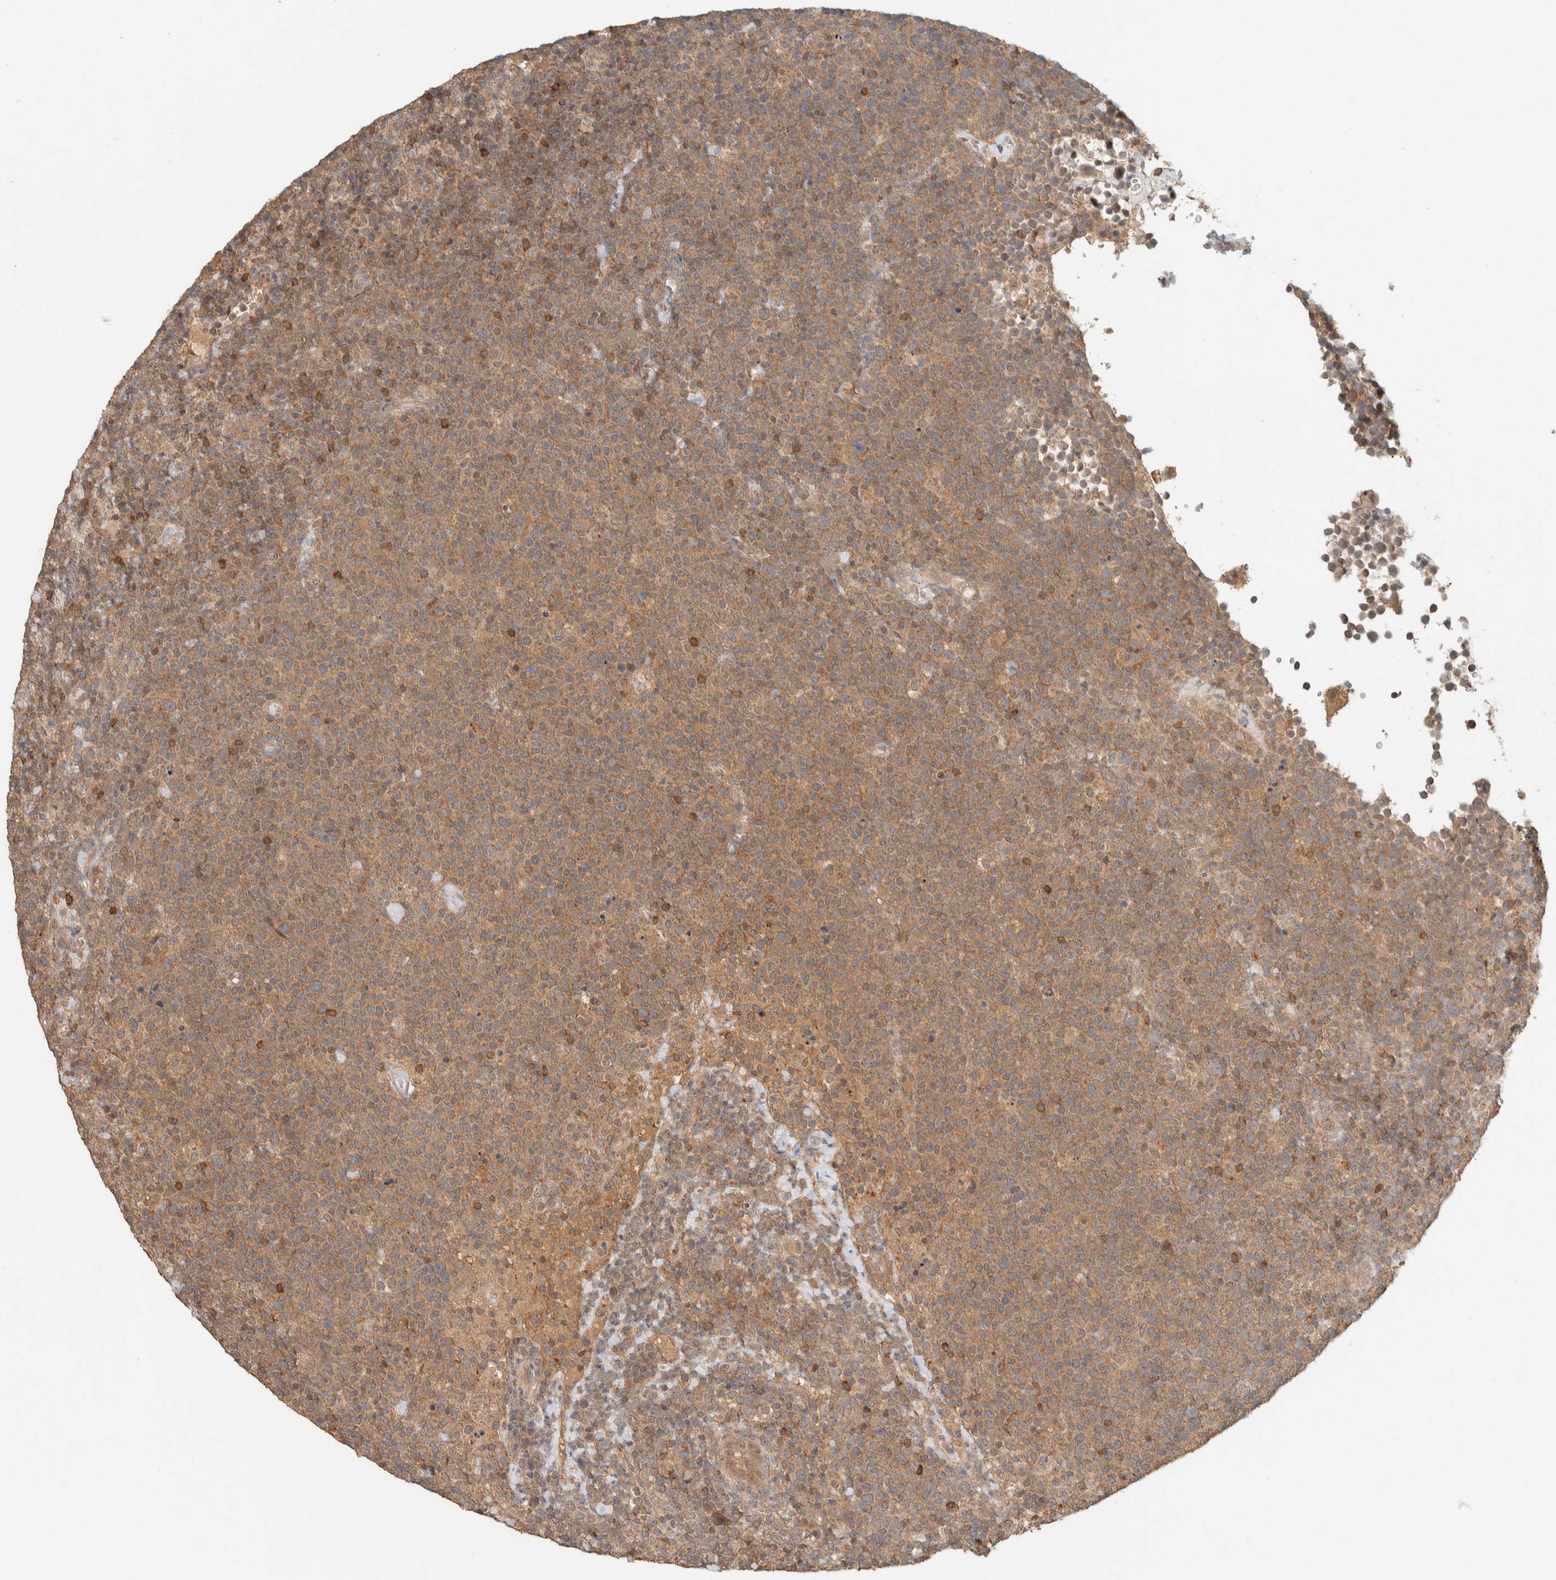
{"staining": {"intensity": "strong", "quantity": ">75%", "location": "cytoplasmic/membranous"}, "tissue": "lymphoma", "cell_type": "Tumor cells", "image_type": "cancer", "snomed": [{"axis": "morphology", "description": "Malignant lymphoma, non-Hodgkin's type, High grade"}, {"axis": "topography", "description": "Lymph node"}], "caption": "Tumor cells demonstrate high levels of strong cytoplasmic/membranous expression in approximately >75% of cells in lymphoma.", "gene": "ZNF567", "patient": {"sex": "male", "age": 61}}